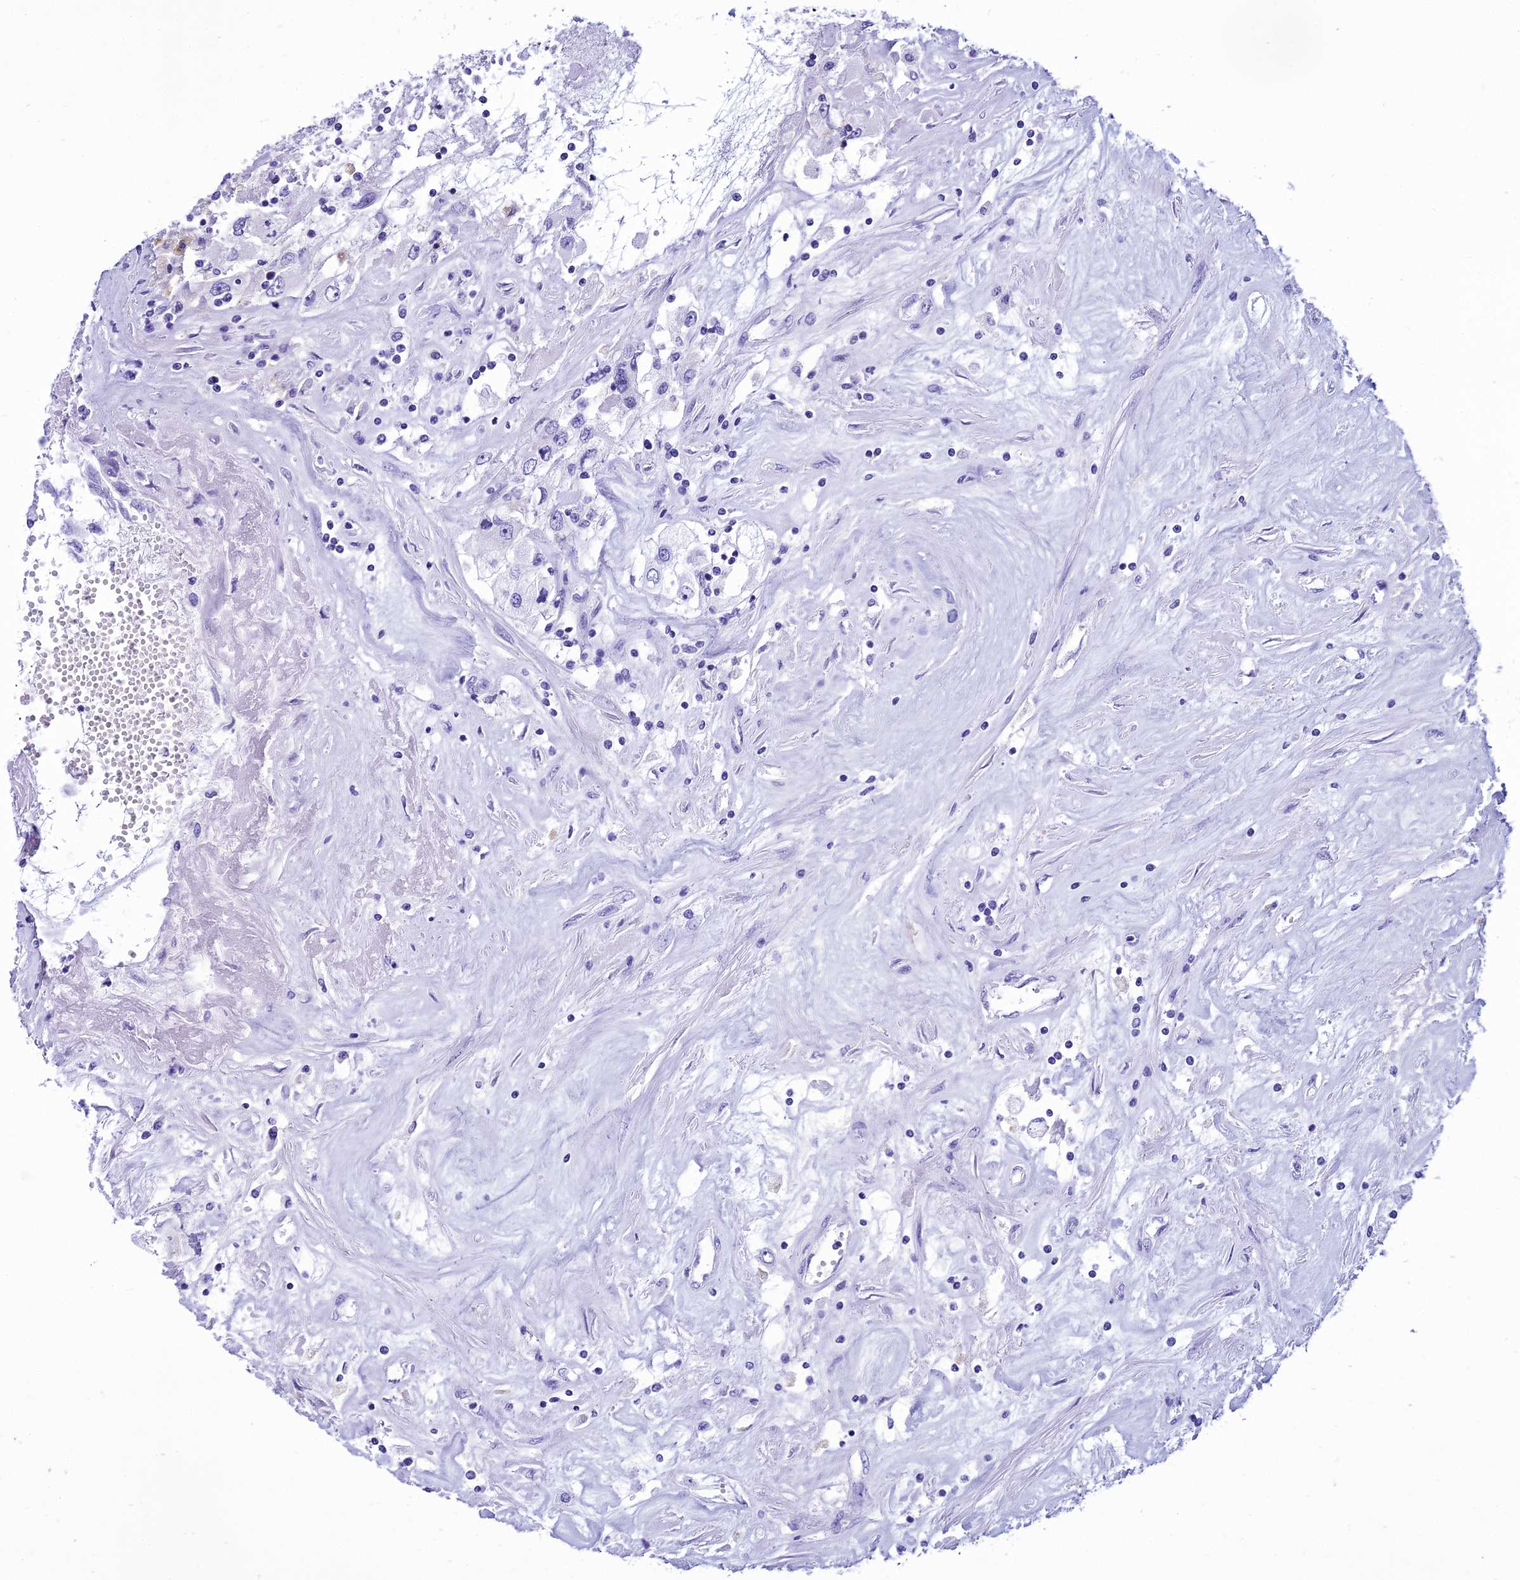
{"staining": {"intensity": "negative", "quantity": "none", "location": "none"}, "tissue": "renal cancer", "cell_type": "Tumor cells", "image_type": "cancer", "snomed": [{"axis": "morphology", "description": "Adenocarcinoma, NOS"}, {"axis": "topography", "description": "Kidney"}], "caption": "The histopathology image exhibits no significant positivity in tumor cells of adenocarcinoma (renal). Brightfield microscopy of IHC stained with DAB (3,3'-diaminobenzidine) (brown) and hematoxylin (blue), captured at high magnification.", "gene": "KCTD14", "patient": {"sex": "female", "age": 52}}